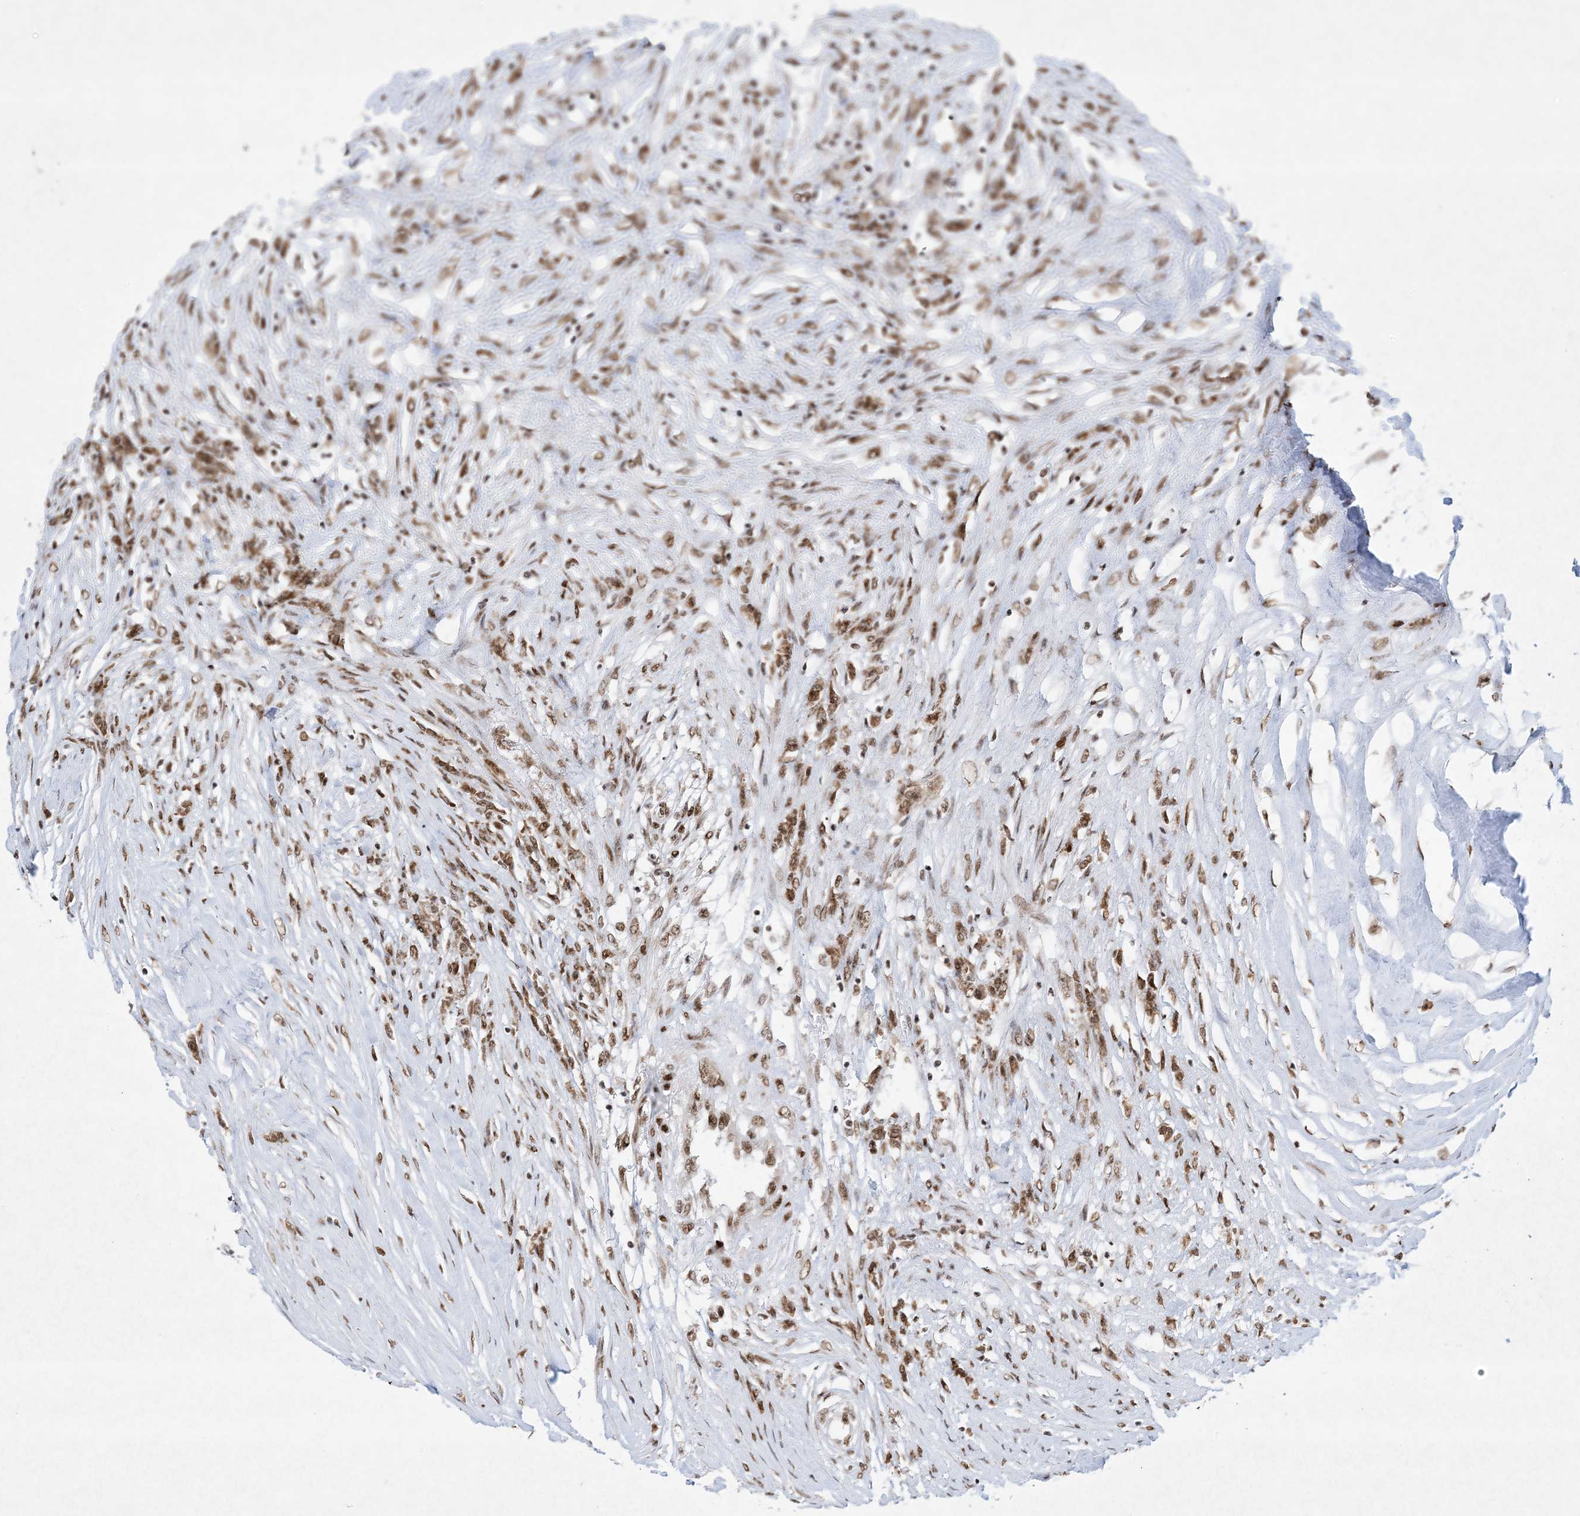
{"staining": {"intensity": "moderate", "quantity": ">75%", "location": "nuclear"}, "tissue": "colorectal cancer", "cell_type": "Tumor cells", "image_type": "cancer", "snomed": [{"axis": "morphology", "description": "Adenocarcinoma, NOS"}, {"axis": "topography", "description": "Rectum"}], "caption": "There is medium levels of moderate nuclear staining in tumor cells of colorectal cancer (adenocarcinoma), as demonstrated by immunohistochemical staining (brown color).", "gene": "PKNOX2", "patient": {"sex": "male", "age": 63}}